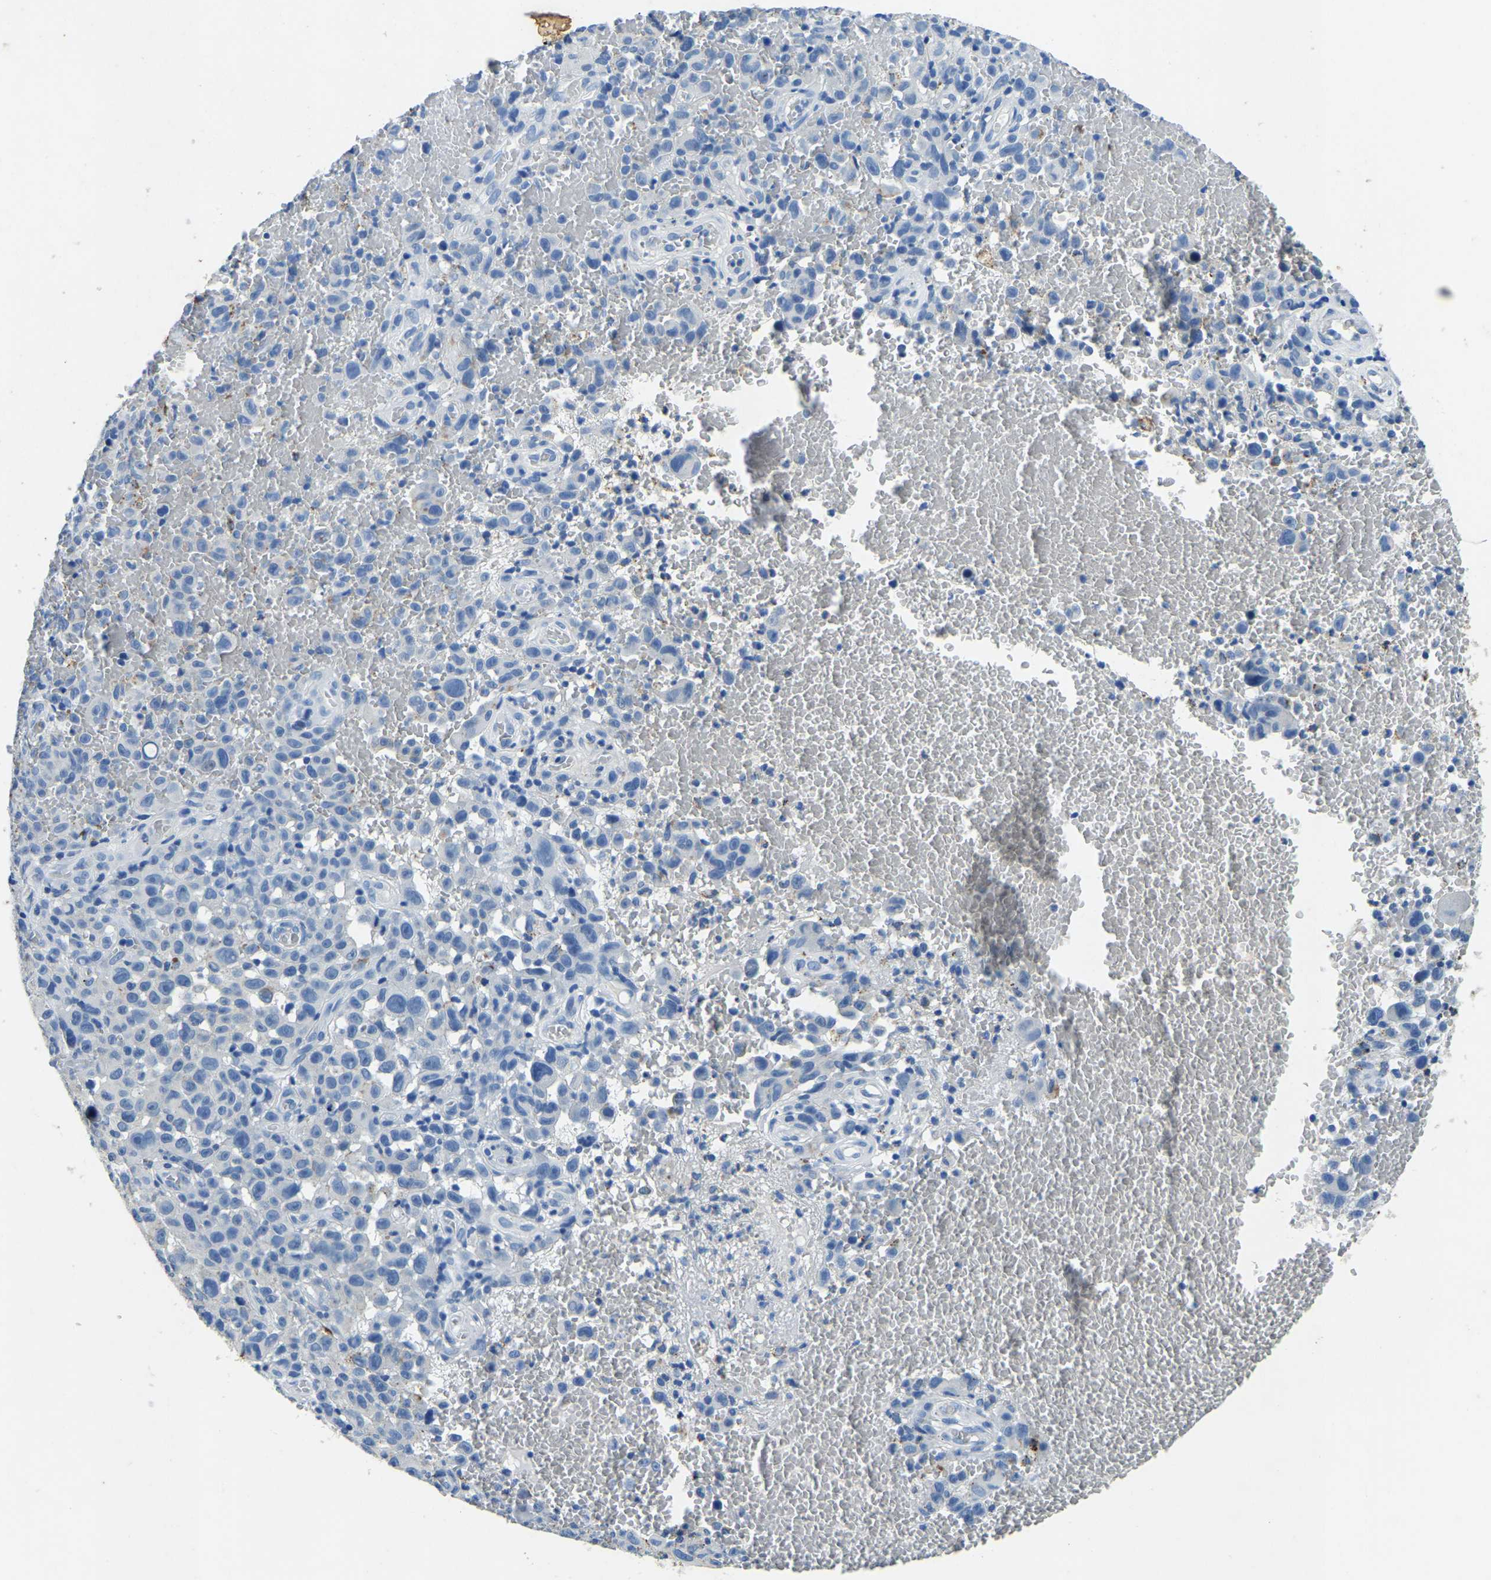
{"staining": {"intensity": "negative", "quantity": "none", "location": "none"}, "tissue": "melanoma", "cell_type": "Tumor cells", "image_type": "cancer", "snomed": [{"axis": "morphology", "description": "Malignant melanoma, NOS"}, {"axis": "topography", "description": "Skin"}], "caption": "Melanoma was stained to show a protein in brown. There is no significant positivity in tumor cells.", "gene": "UBN2", "patient": {"sex": "female", "age": 82}}